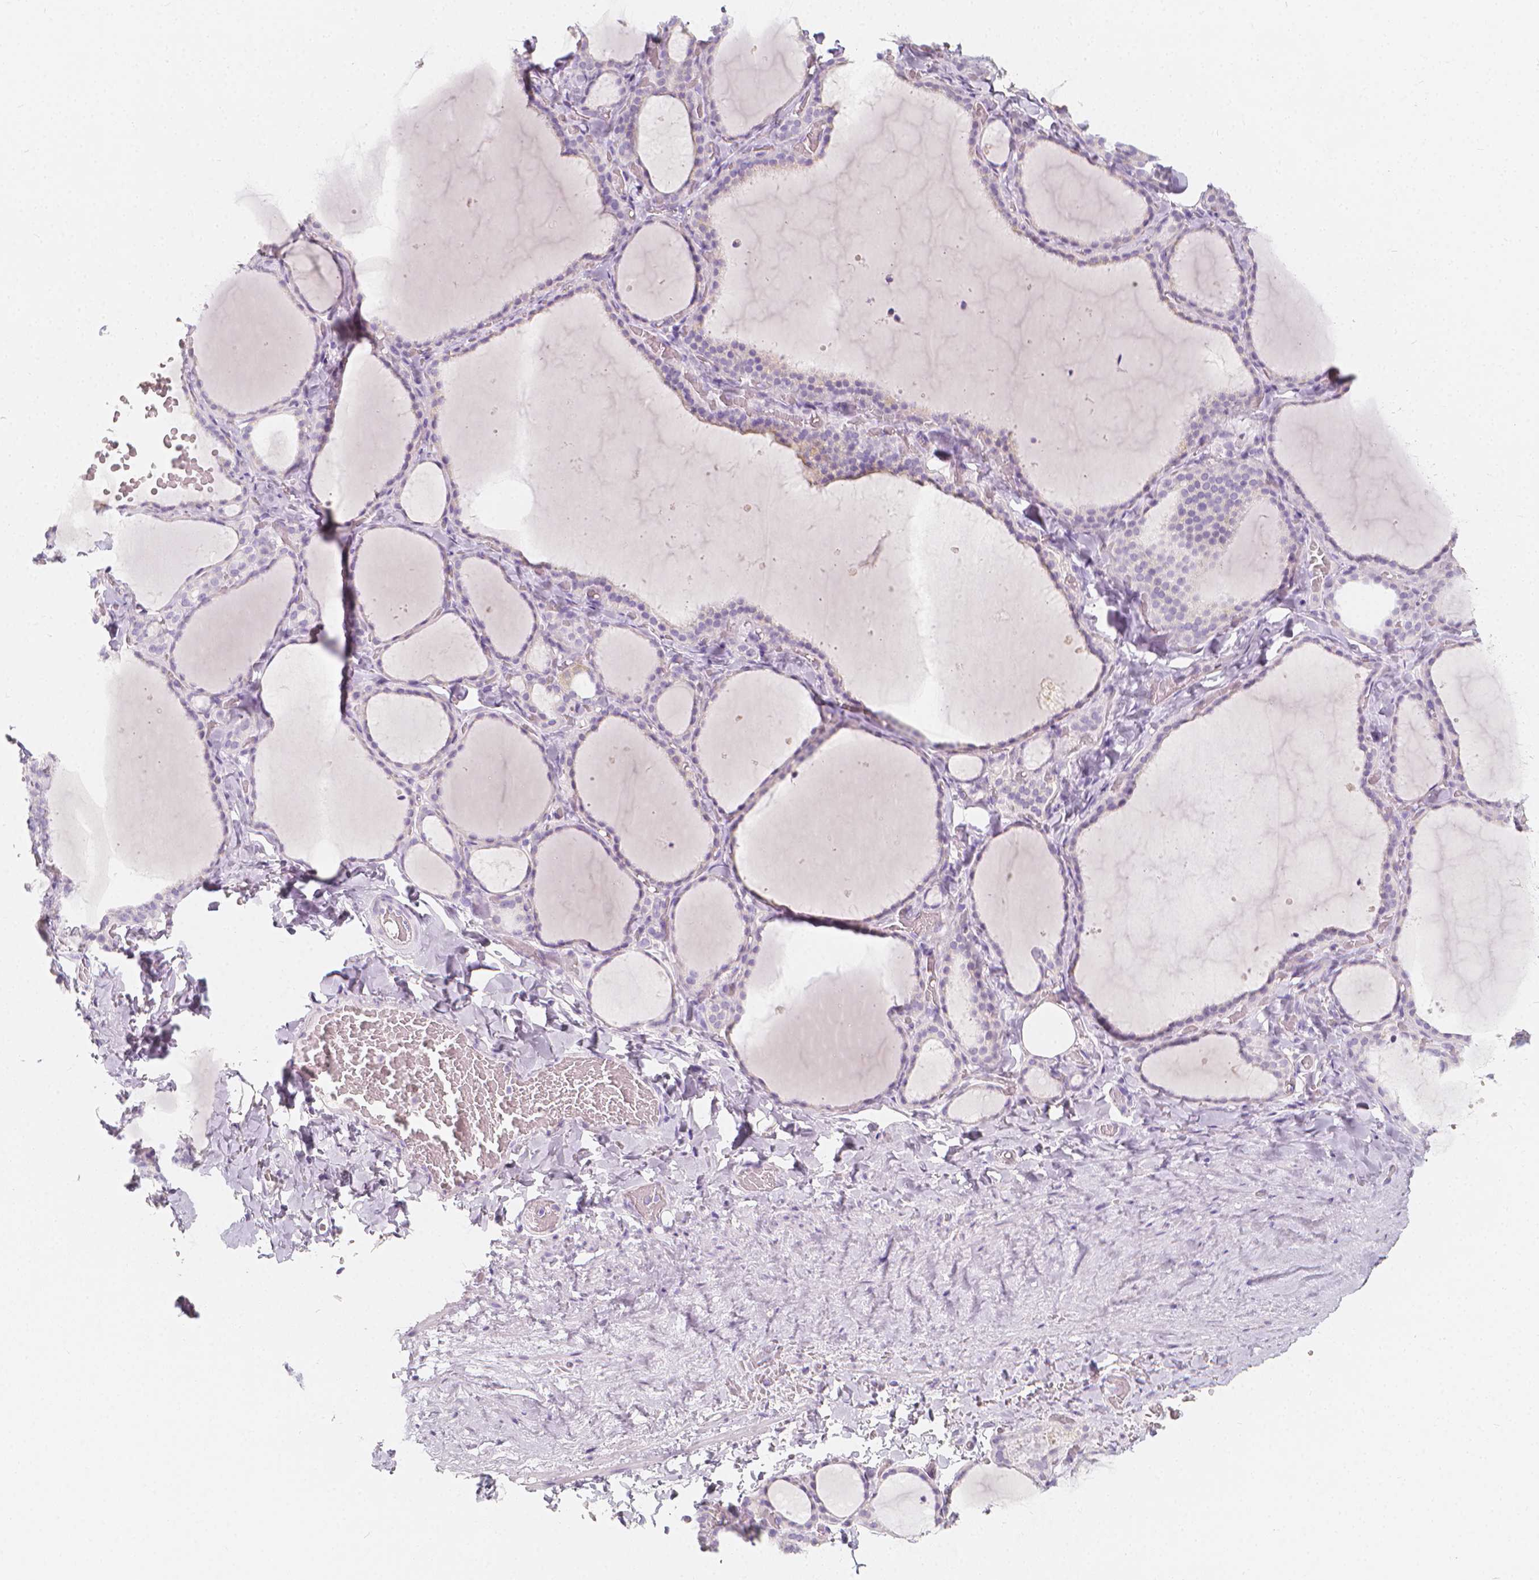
{"staining": {"intensity": "negative", "quantity": "none", "location": "none"}, "tissue": "thyroid gland", "cell_type": "Glandular cells", "image_type": "normal", "snomed": [{"axis": "morphology", "description": "Normal tissue, NOS"}, {"axis": "topography", "description": "Thyroid gland"}], "caption": "IHC of benign human thyroid gland displays no positivity in glandular cells. The staining was performed using DAB to visualize the protein expression in brown, while the nuclei were stained in blue with hematoxylin (Magnification: 20x).", "gene": "RBFOX1", "patient": {"sex": "female", "age": 22}}